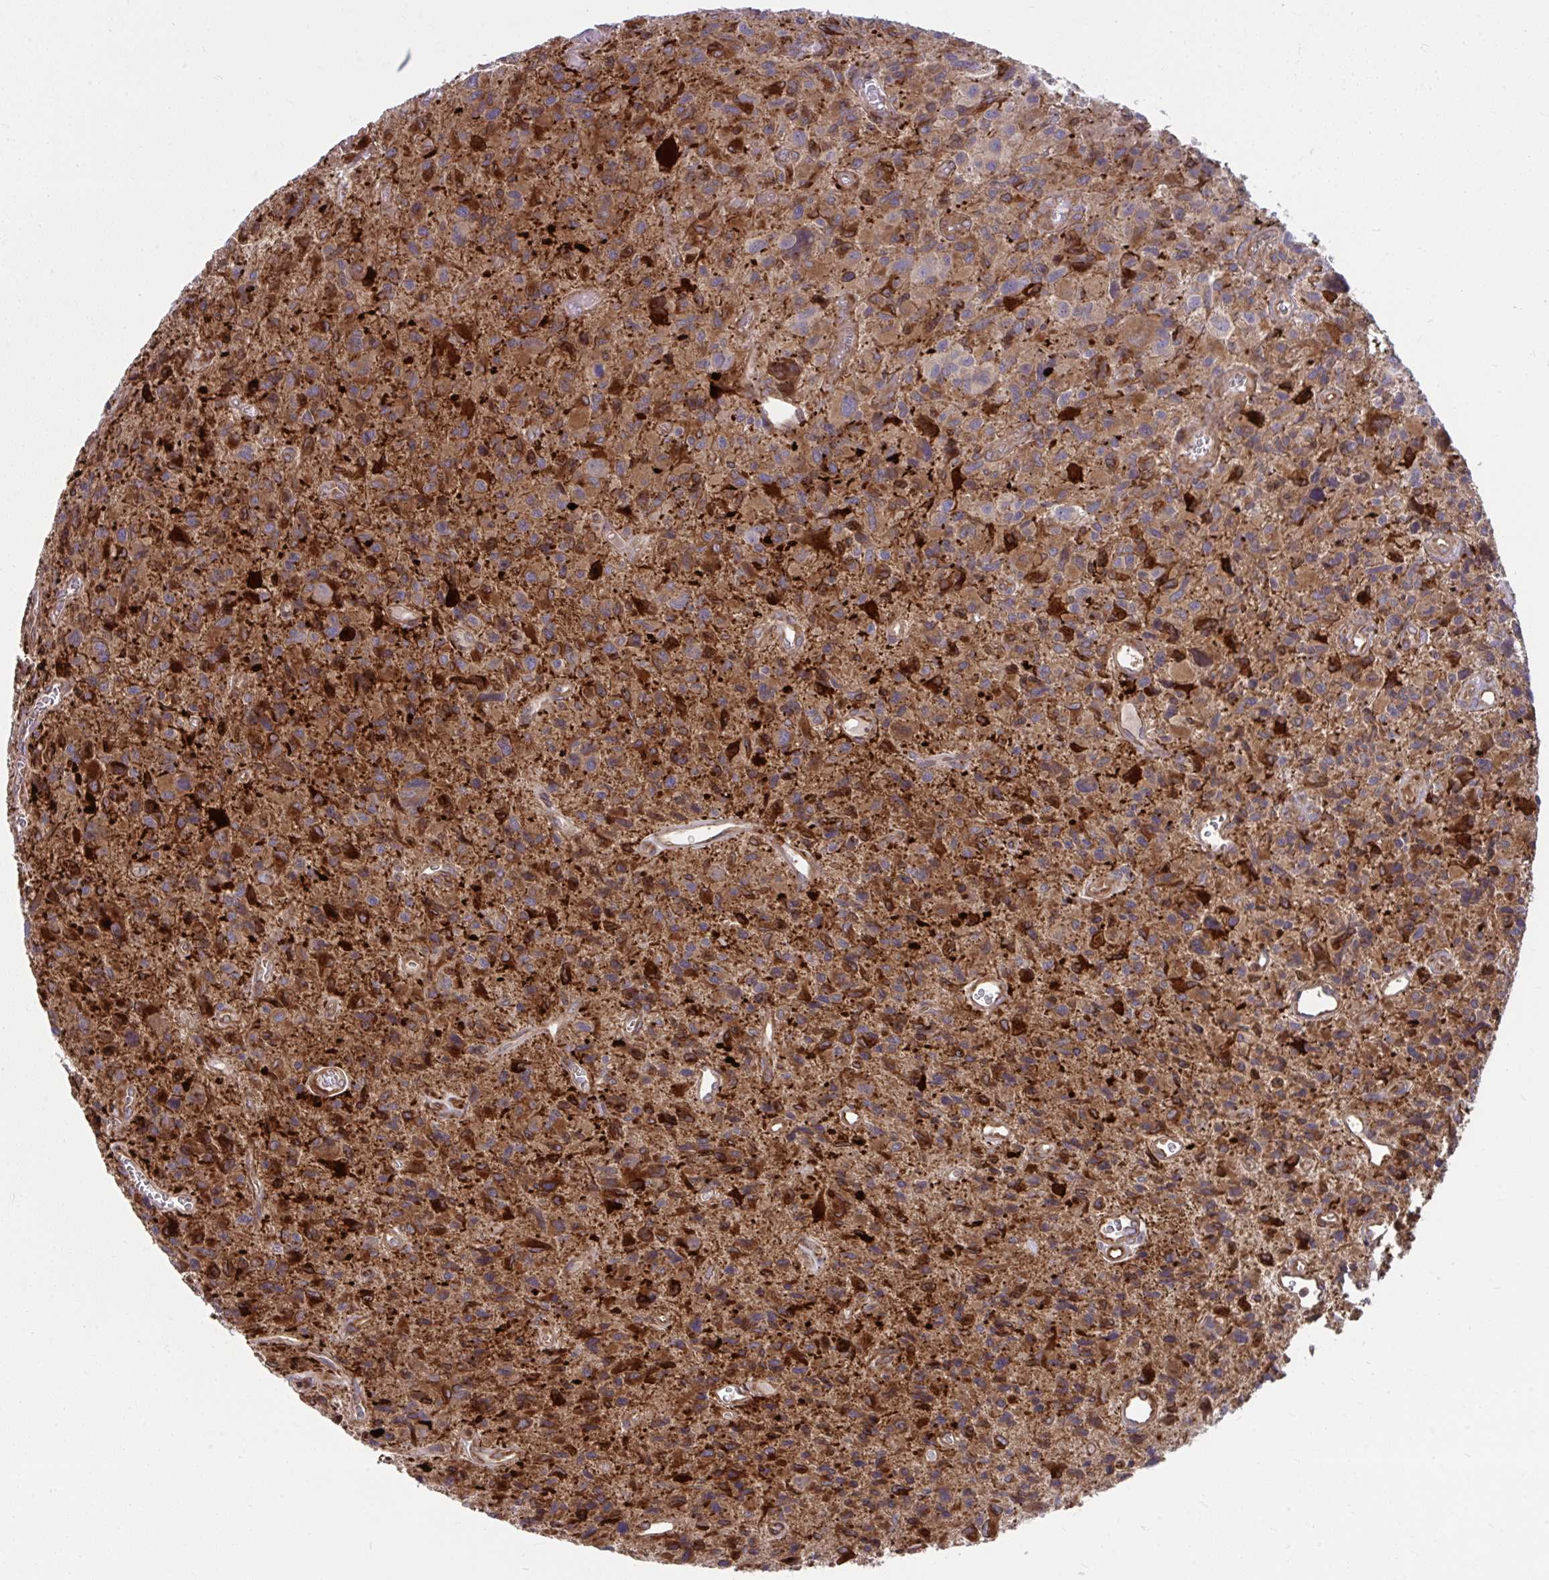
{"staining": {"intensity": "moderate", "quantity": "25%-75%", "location": "cytoplasmic/membranous"}, "tissue": "glioma", "cell_type": "Tumor cells", "image_type": "cancer", "snomed": [{"axis": "morphology", "description": "Glioma, malignant, High grade"}, {"axis": "topography", "description": "Brain"}], "caption": "Malignant glioma (high-grade) was stained to show a protein in brown. There is medium levels of moderate cytoplasmic/membranous positivity in about 25%-75% of tumor cells.", "gene": "STIM2", "patient": {"sex": "male", "age": 76}}